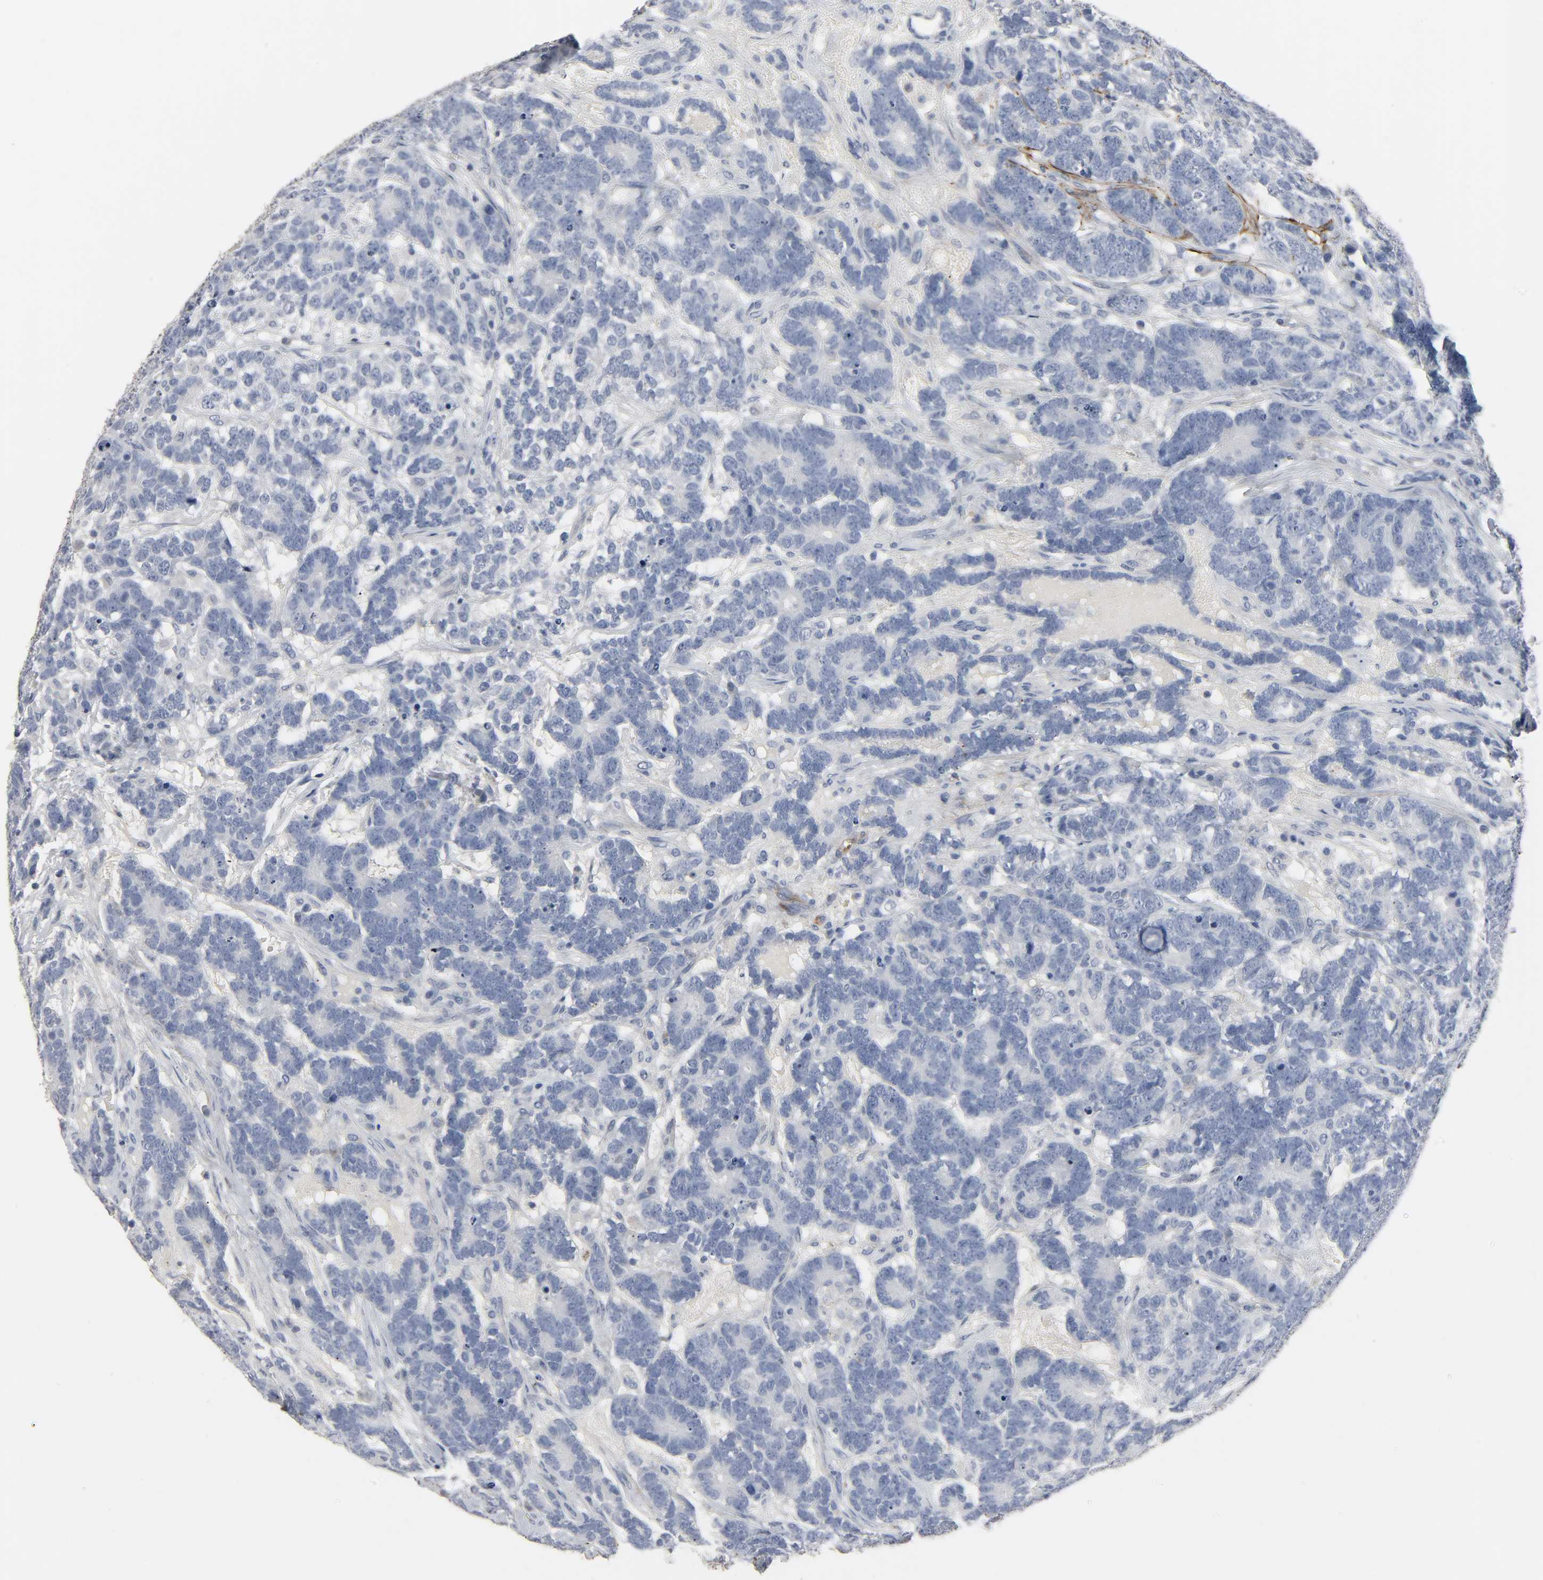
{"staining": {"intensity": "negative", "quantity": "none", "location": "none"}, "tissue": "testis cancer", "cell_type": "Tumor cells", "image_type": "cancer", "snomed": [{"axis": "morphology", "description": "Carcinoma, Embryonal, NOS"}, {"axis": "topography", "description": "Testis"}], "caption": "Protein analysis of testis cancer shows no significant expression in tumor cells. (Immunohistochemistry (ihc), brightfield microscopy, high magnification).", "gene": "FBLN5", "patient": {"sex": "male", "age": 26}}